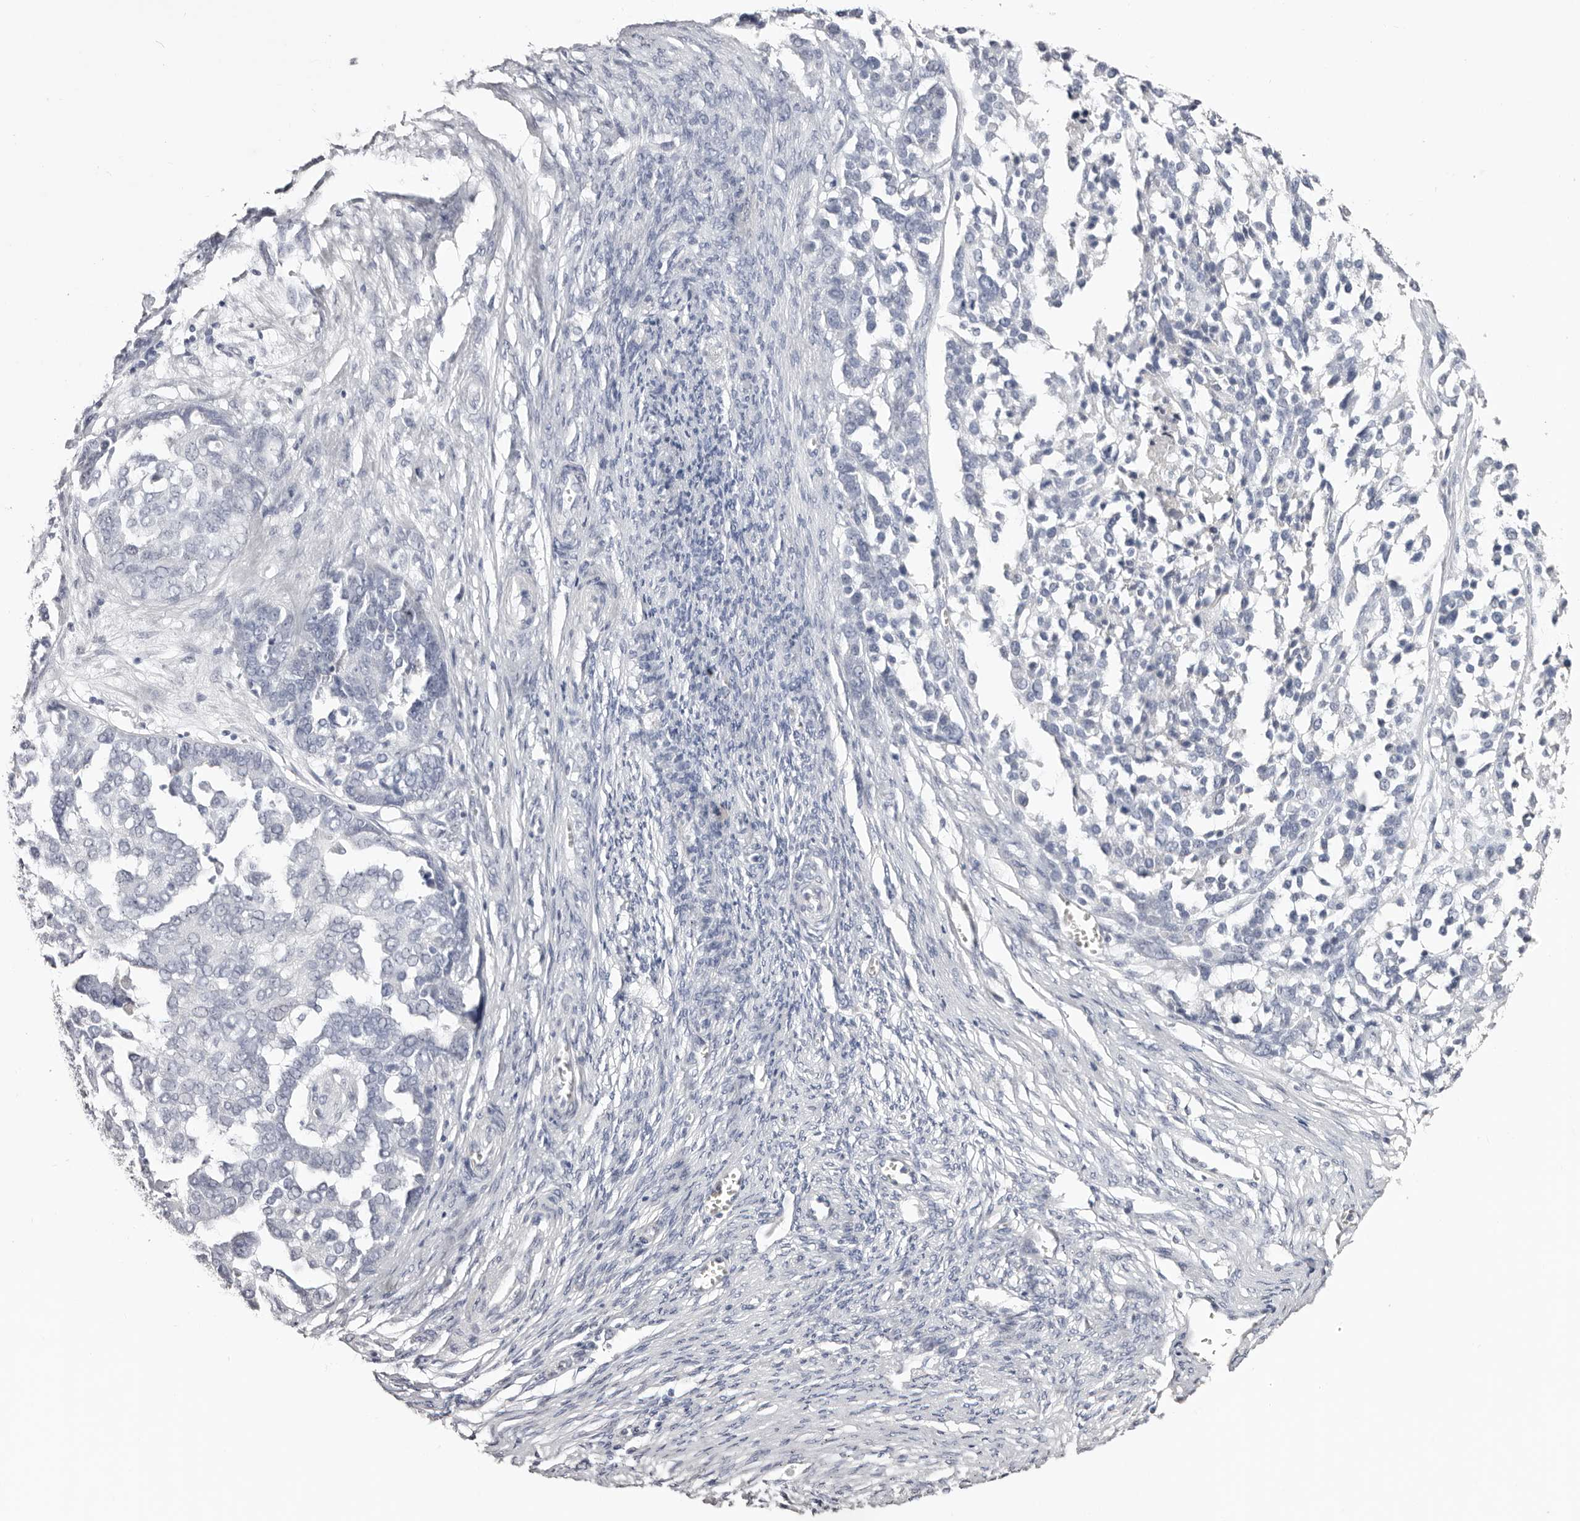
{"staining": {"intensity": "negative", "quantity": "none", "location": "none"}, "tissue": "ovarian cancer", "cell_type": "Tumor cells", "image_type": "cancer", "snomed": [{"axis": "morphology", "description": "Cystadenocarcinoma, serous, NOS"}, {"axis": "topography", "description": "Ovary"}], "caption": "This is a histopathology image of immunohistochemistry staining of ovarian cancer (serous cystadenocarcinoma), which shows no staining in tumor cells. The staining was performed using DAB (3,3'-diaminobenzidine) to visualize the protein expression in brown, while the nuclei were stained in blue with hematoxylin (Magnification: 20x).", "gene": "AKNAD1", "patient": {"sex": "female", "age": 44}}